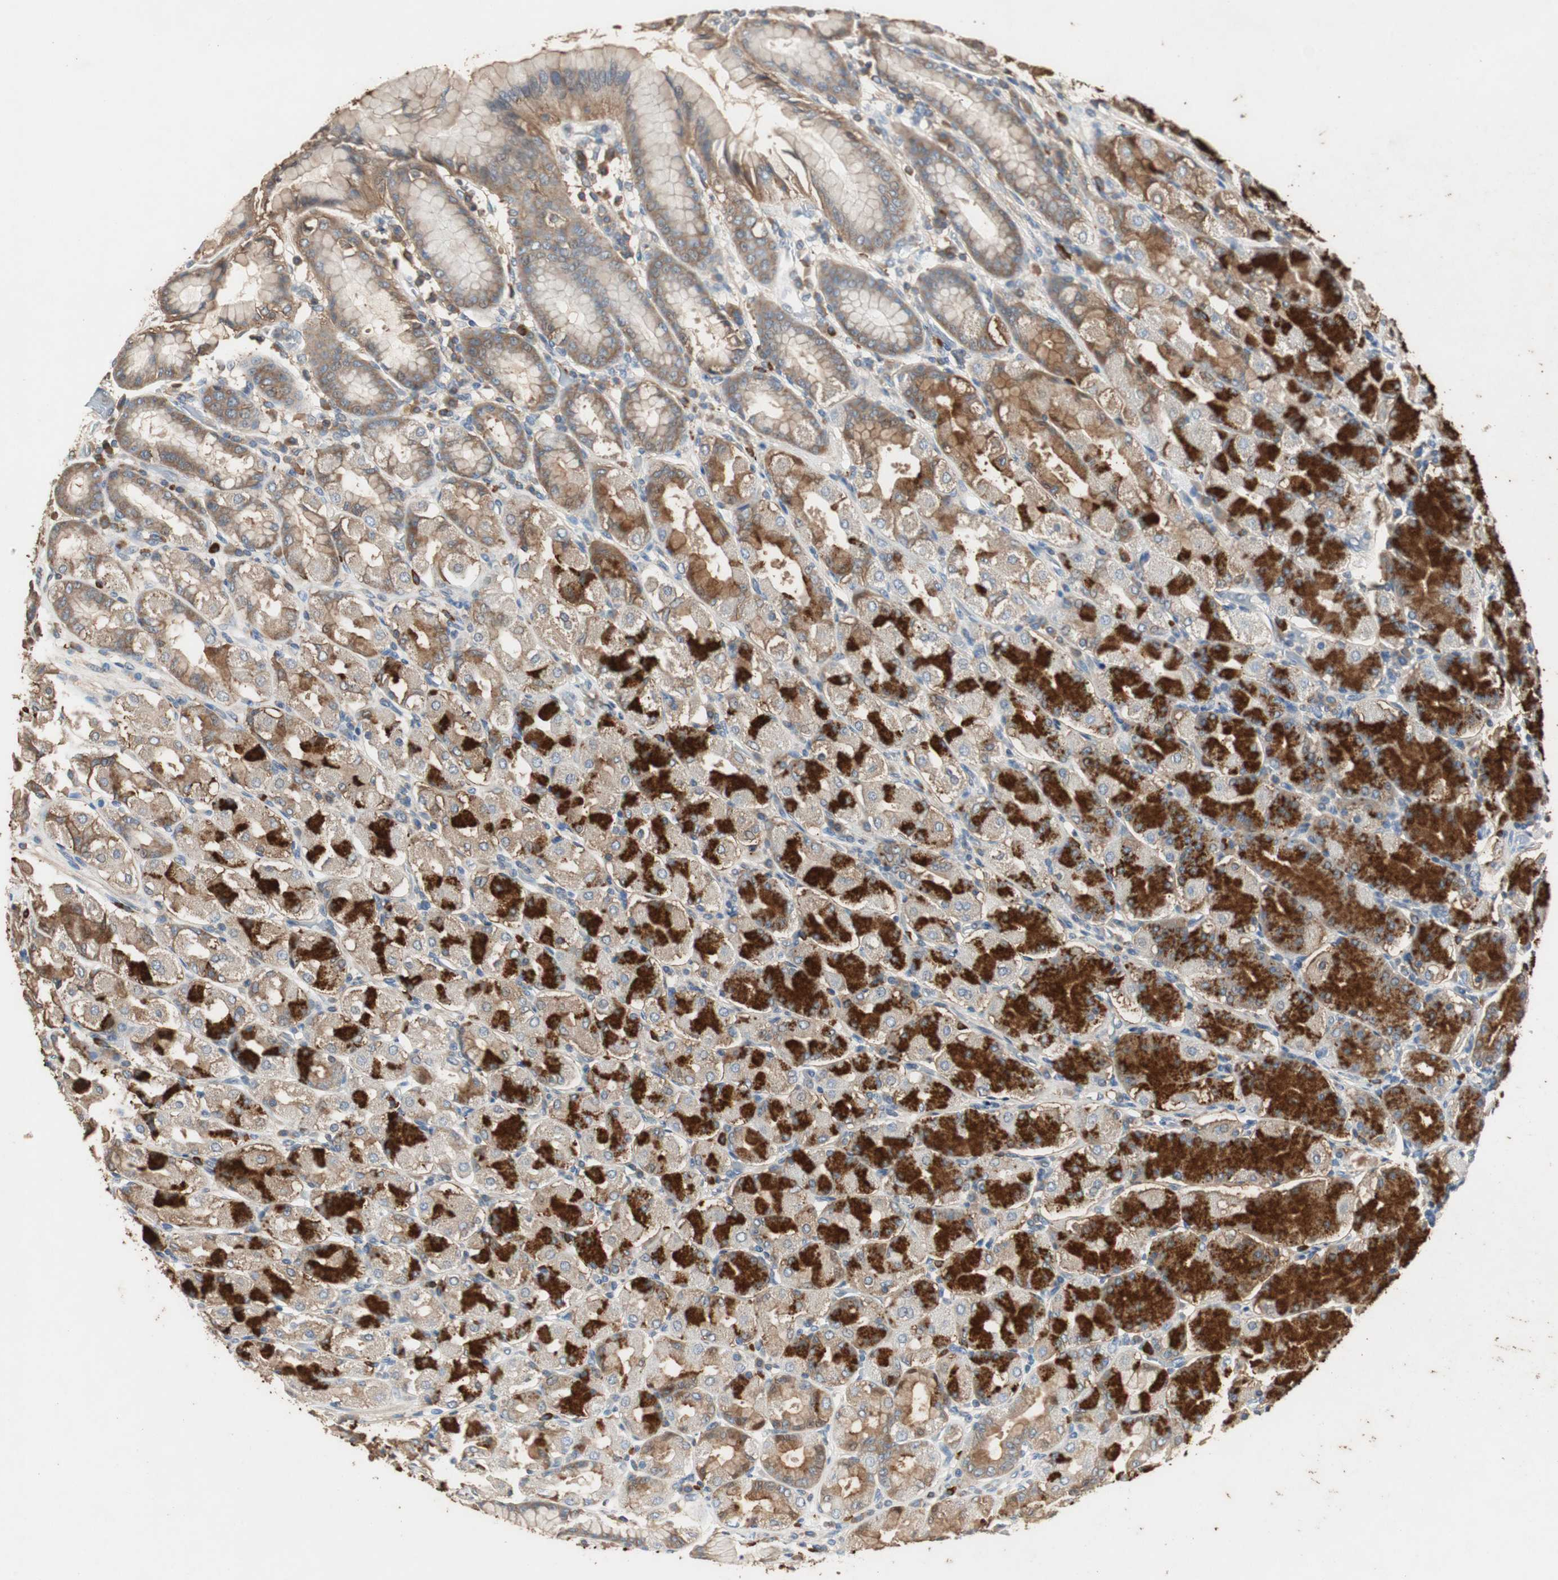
{"staining": {"intensity": "strong", "quantity": "25%-75%", "location": "cytoplasmic/membranous"}, "tissue": "stomach", "cell_type": "Glandular cells", "image_type": "normal", "snomed": [{"axis": "morphology", "description": "Normal tissue, NOS"}, {"axis": "topography", "description": "Stomach, upper"}], "caption": "Glandular cells exhibit high levels of strong cytoplasmic/membranous expression in about 25%-75% of cells in normal stomach. The staining was performed using DAB (3,3'-diaminobenzidine), with brown indicating positive protein expression. Nuclei are stained blue with hematoxylin.", "gene": "TNFRSF14", "patient": {"sex": "male", "age": 68}}